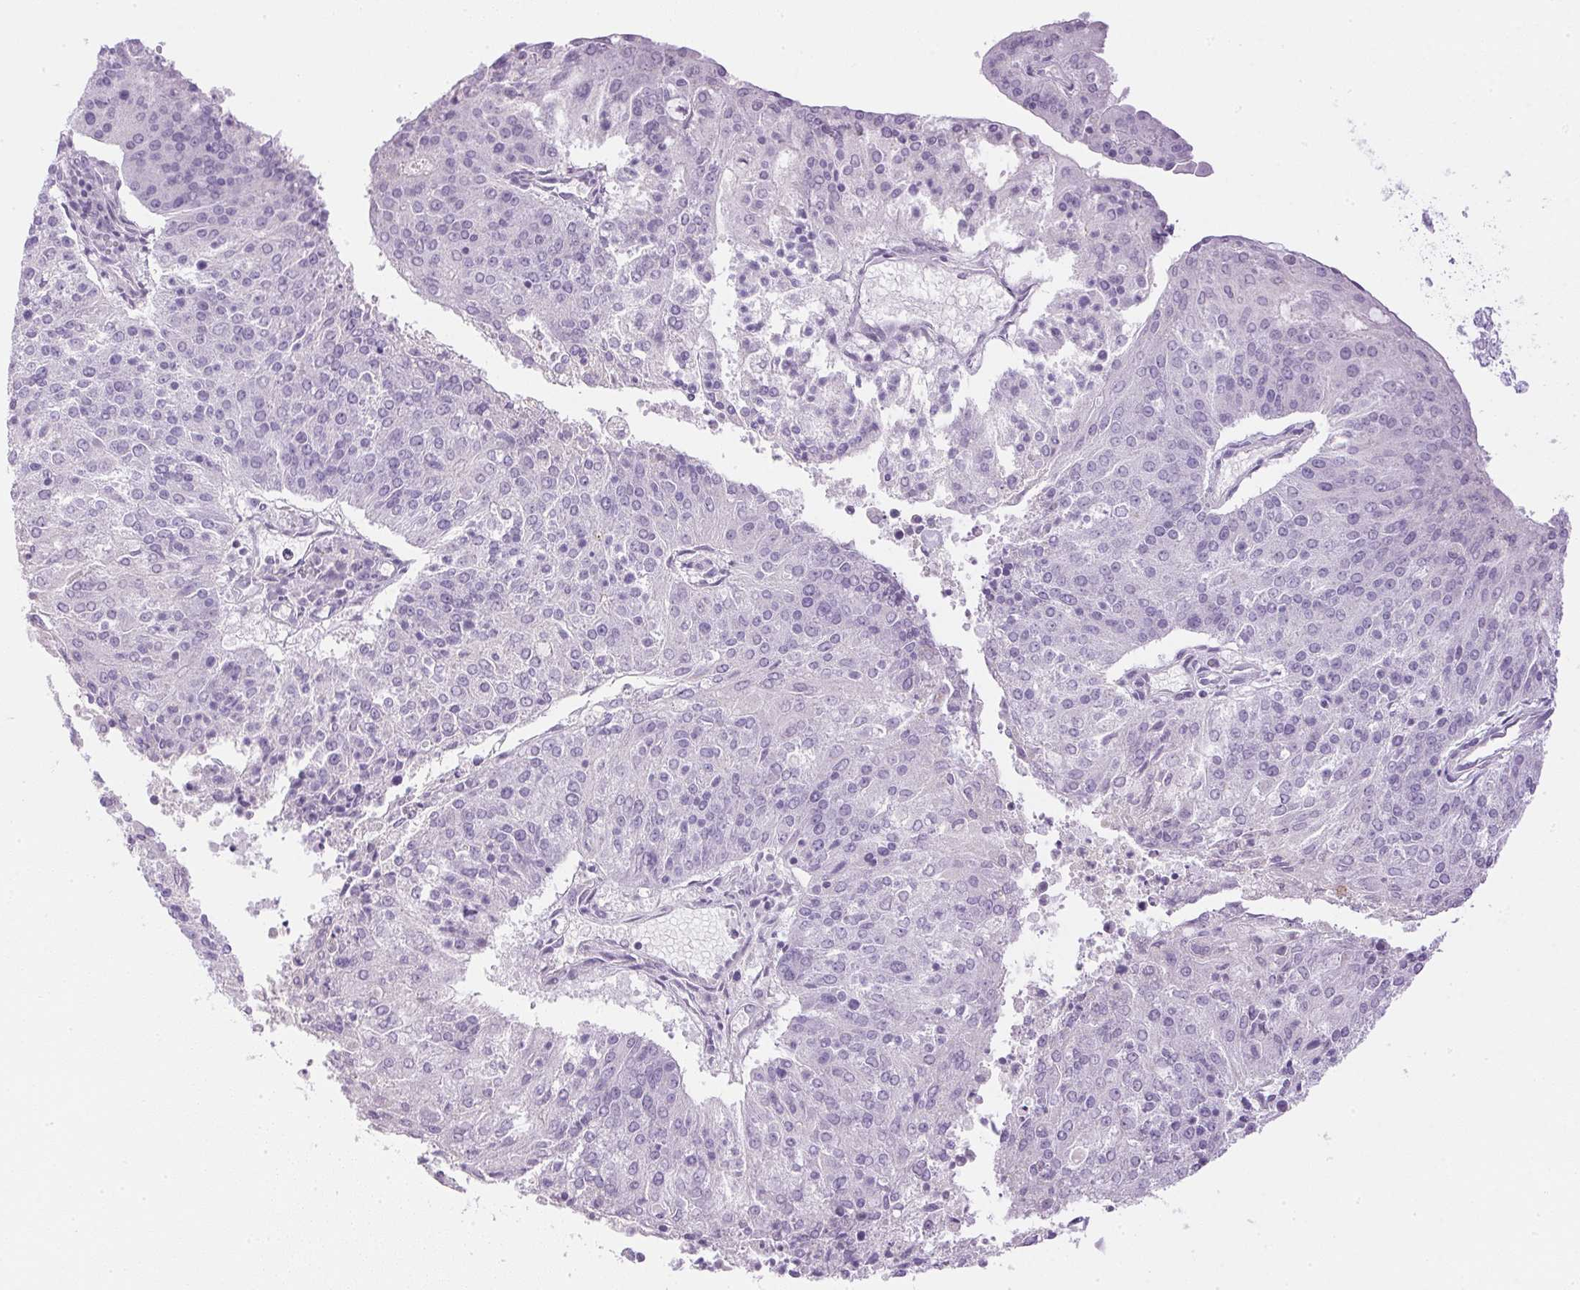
{"staining": {"intensity": "negative", "quantity": "none", "location": "none"}, "tissue": "endometrial cancer", "cell_type": "Tumor cells", "image_type": "cancer", "snomed": [{"axis": "morphology", "description": "Adenocarcinoma, NOS"}, {"axis": "topography", "description": "Endometrium"}], "caption": "The image displays no staining of tumor cells in endometrial cancer (adenocarcinoma).", "gene": "CTRL", "patient": {"sex": "female", "age": 82}}